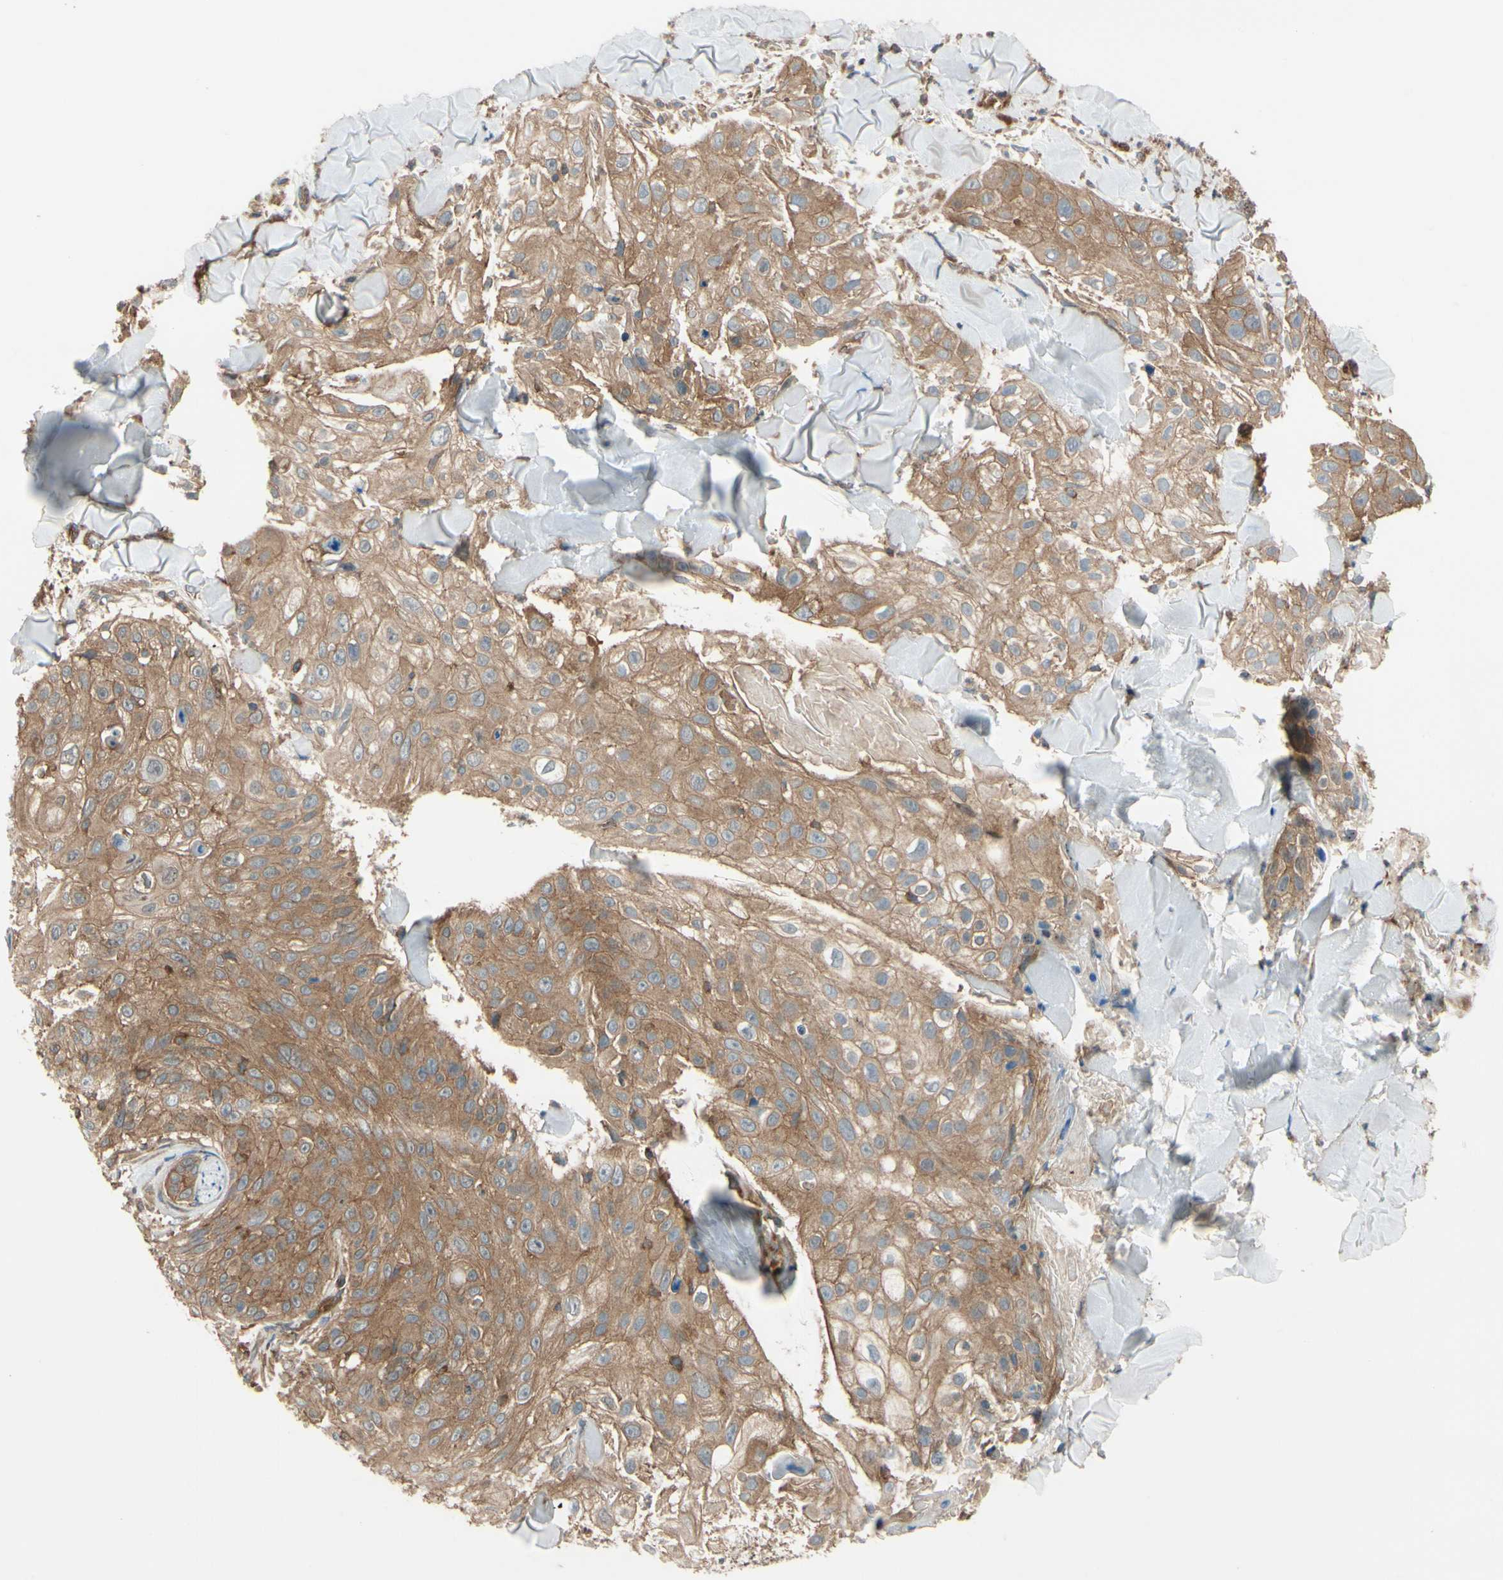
{"staining": {"intensity": "moderate", "quantity": ">75%", "location": "cytoplasmic/membranous"}, "tissue": "skin cancer", "cell_type": "Tumor cells", "image_type": "cancer", "snomed": [{"axis": "morphology", "description": "Squamous cell carcinoma, NOS"}, {"axis": "topography", "description": "Skin"}], "caption": "Immunohistochemistry (IHC) image of neoplastic tissue: skin cancer (squamous cell carcinoma) stained using immunohistochemistry demonstrates medium levels of moderate protein expression localized specifically in the cytoplasmic/membranous of tumor cells, appearing as a cytoplasmic/membranous brown color.", "gene": "EPS15", "patient": {"sex": "male", "age": 86}}